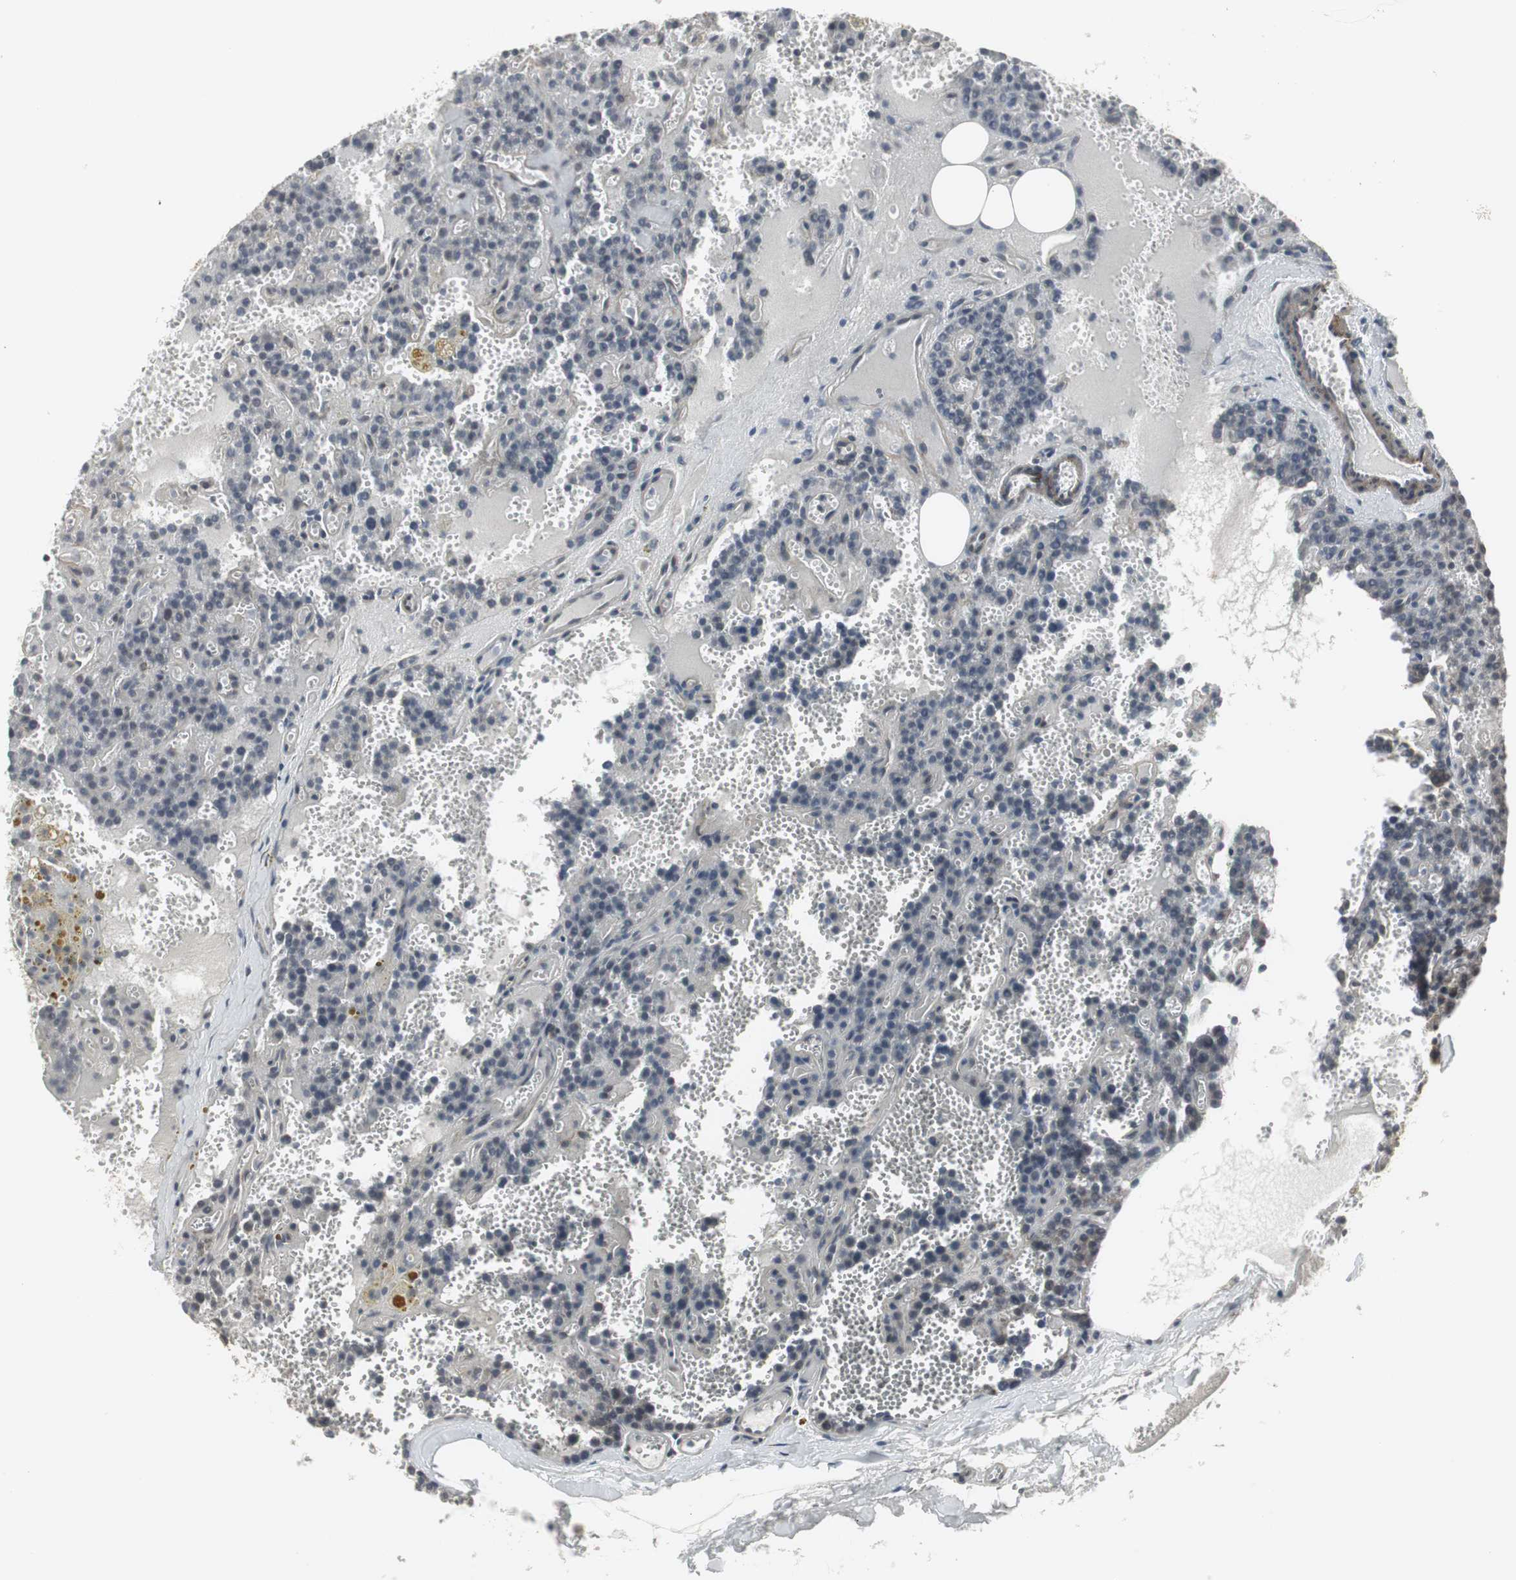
{"staining": {"intensity": "moderate", "quantity": ">75%", "location": "cytoplasmic/membranous"}, "tissue": "parathyroid gland", "cell_type": "Glandular cells", "image_type": "normal", "snomed": [{"axis": "morphology", "description": "Normal tissue, NOS"}, {"axis": "topography", "description": "Parathyroid gland"}], "caption": "High-magnification brightfield microscopy of unremarkable parathyroid gland stained with DAB (brown) and counterstained with hematoxylin (blue). glandular cells exhibit moderate cytoplasmic/membranous expression is present in approximately>75% of cells. (Stains: DAB in brown, nuclei in blue, Microscopy: brightfield microscopy at high magnification).", "gene": "SCYL3", "patient": {"sex": "male", "age": 25}}